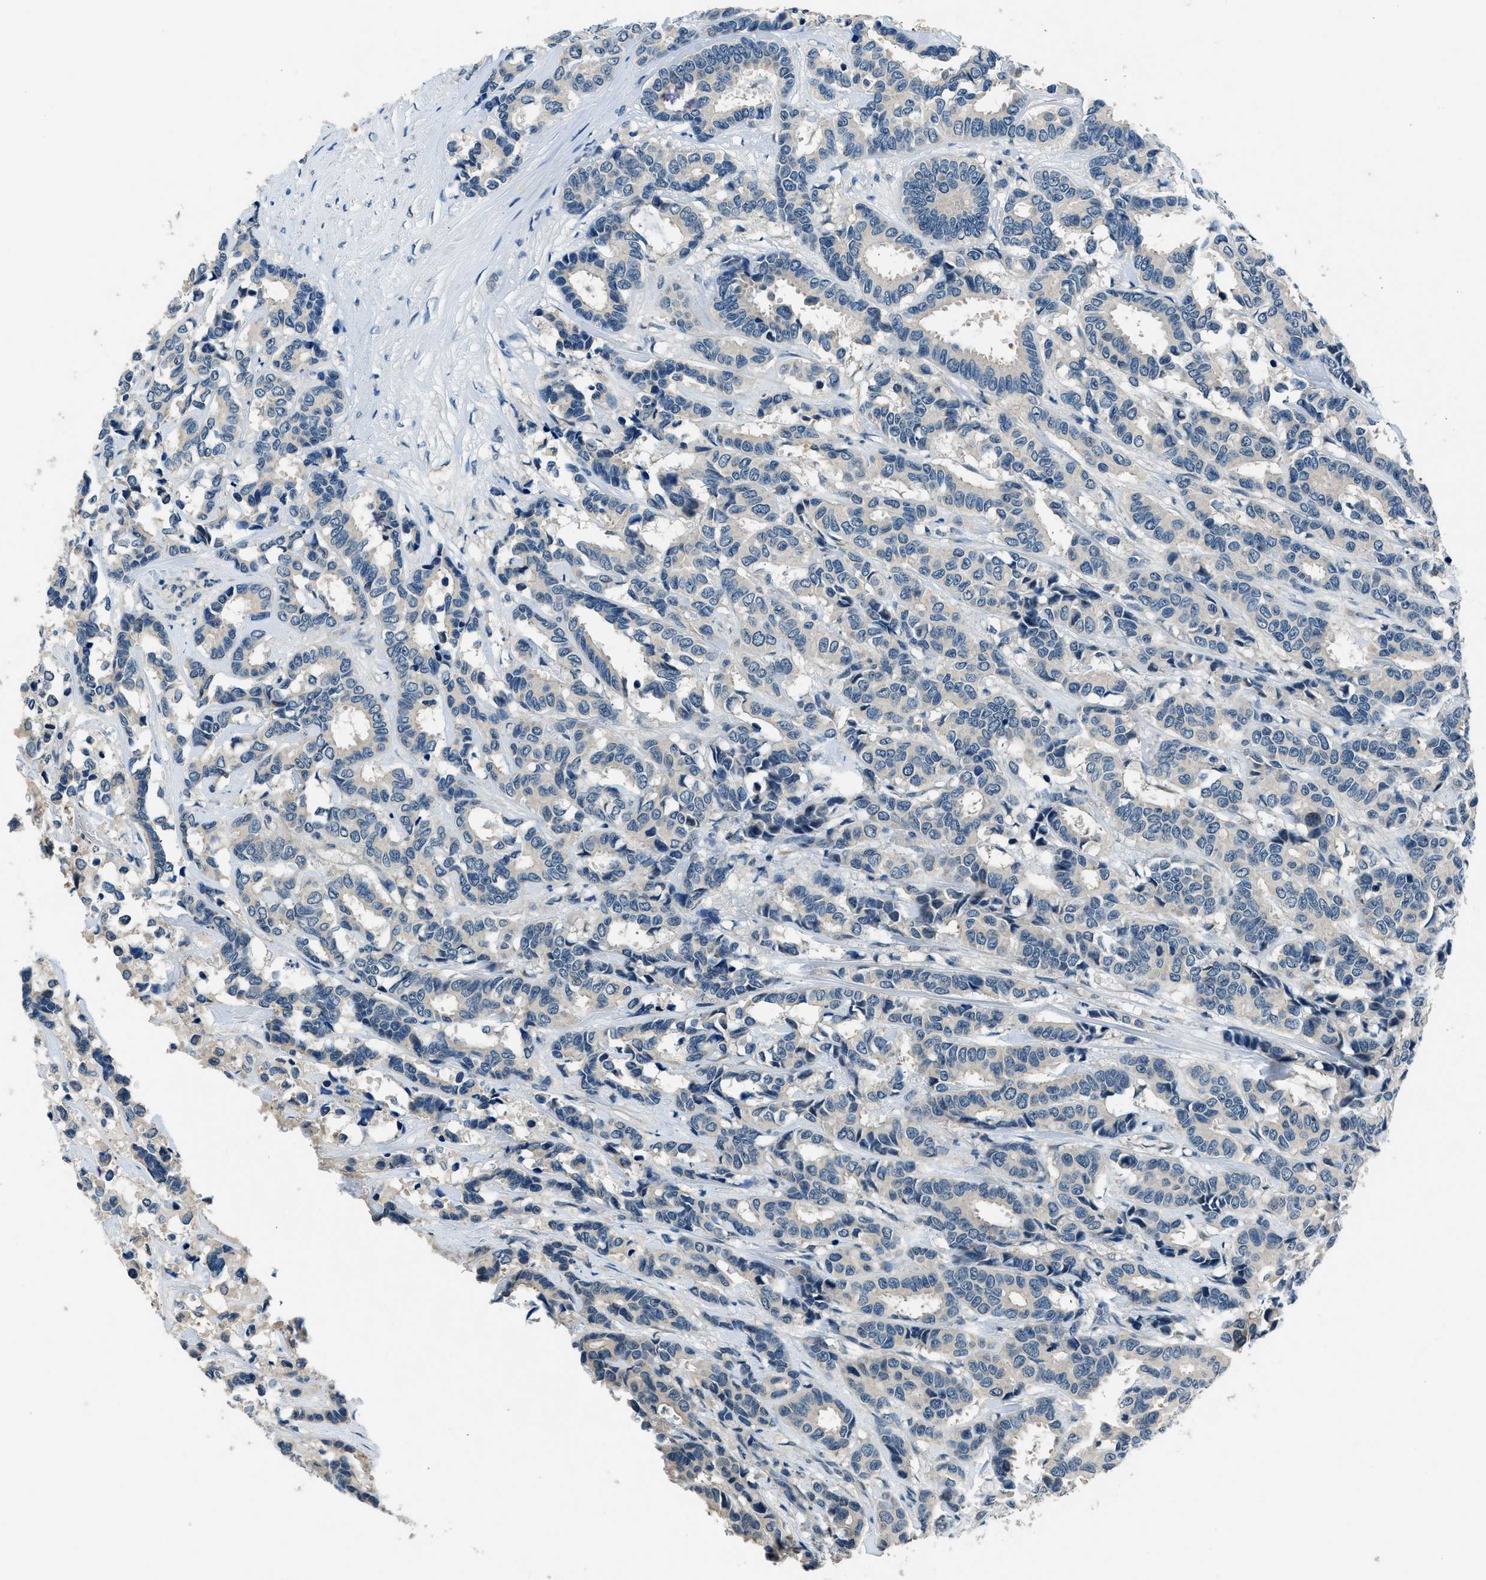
{"staining": {"intensity": "negative", "quantity": "none", "location": "none"}, "tissue": "breast cancer", "cell_type": "Tumor cells", "image_type": "cancer", "snomed": [{"axis": "morphology", "description": "Duct carcinoma"}, {"axis": "topography", "description": "Breast"}], "caption": "Protein analysis of breast invasive ductal carcinoma exhibits no significant positivity in tumor cells.", "gene": "NME8", "patient": {"sex": "female", "age": 87}}